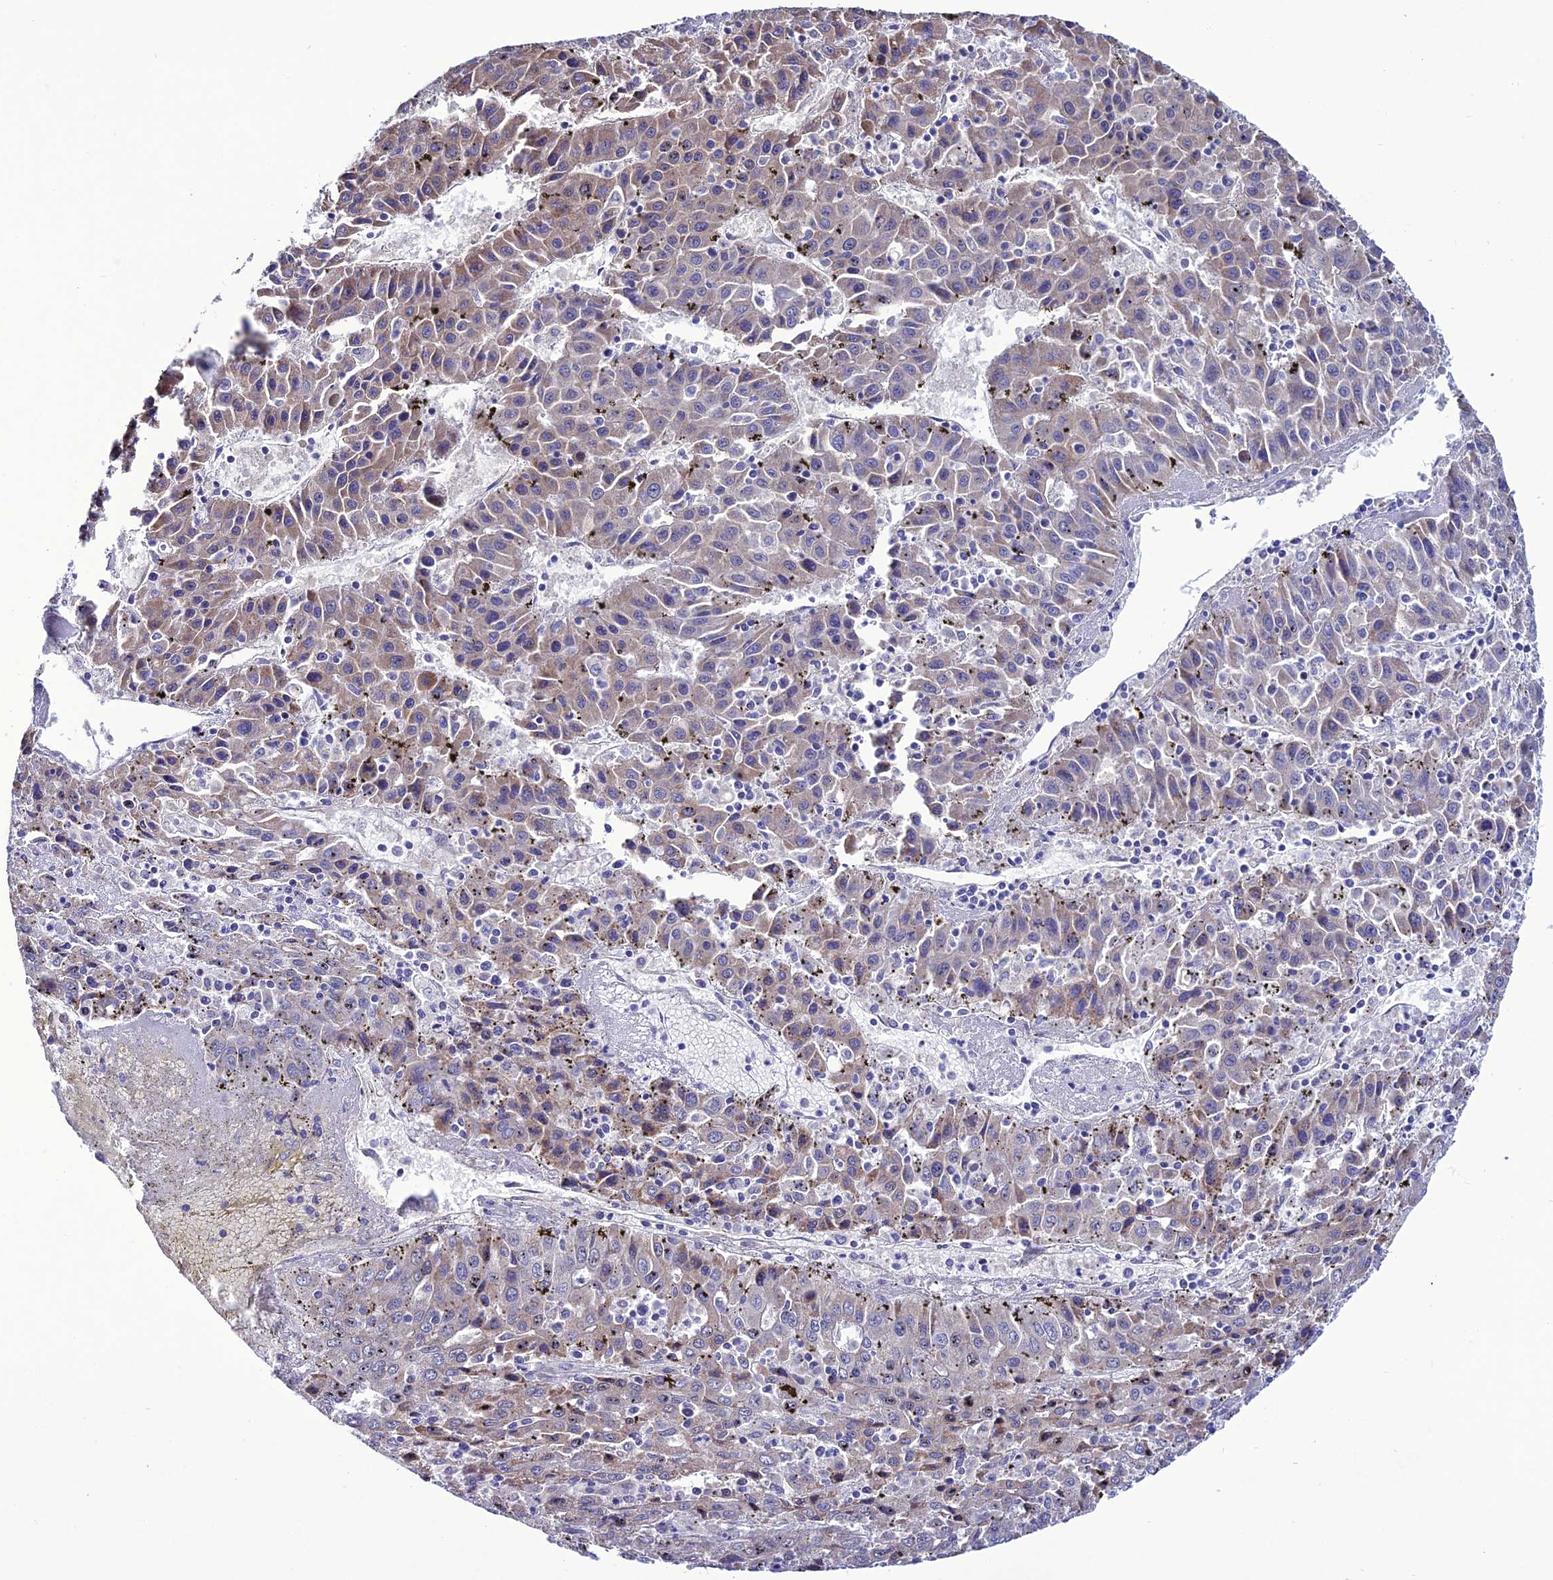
{"staining": {"intensity": "weak", "quantity": "<25%", "location": "cytoplasmic/membranous"}, "tissue": "liver cancer", "cell_type": "Tumor cells", "image_type": "cancer", "snomed": [{"axis": "morphology", "description": "Carcinoma, Hepatocellular, NOS"}, {"axis": "topography", "description": "Liver"}], "caption": "An image of human liver cancer is negative for staining in tumor cells.", "gene": "HOGA1", "patient": {"sex": "female", "age": 53}}